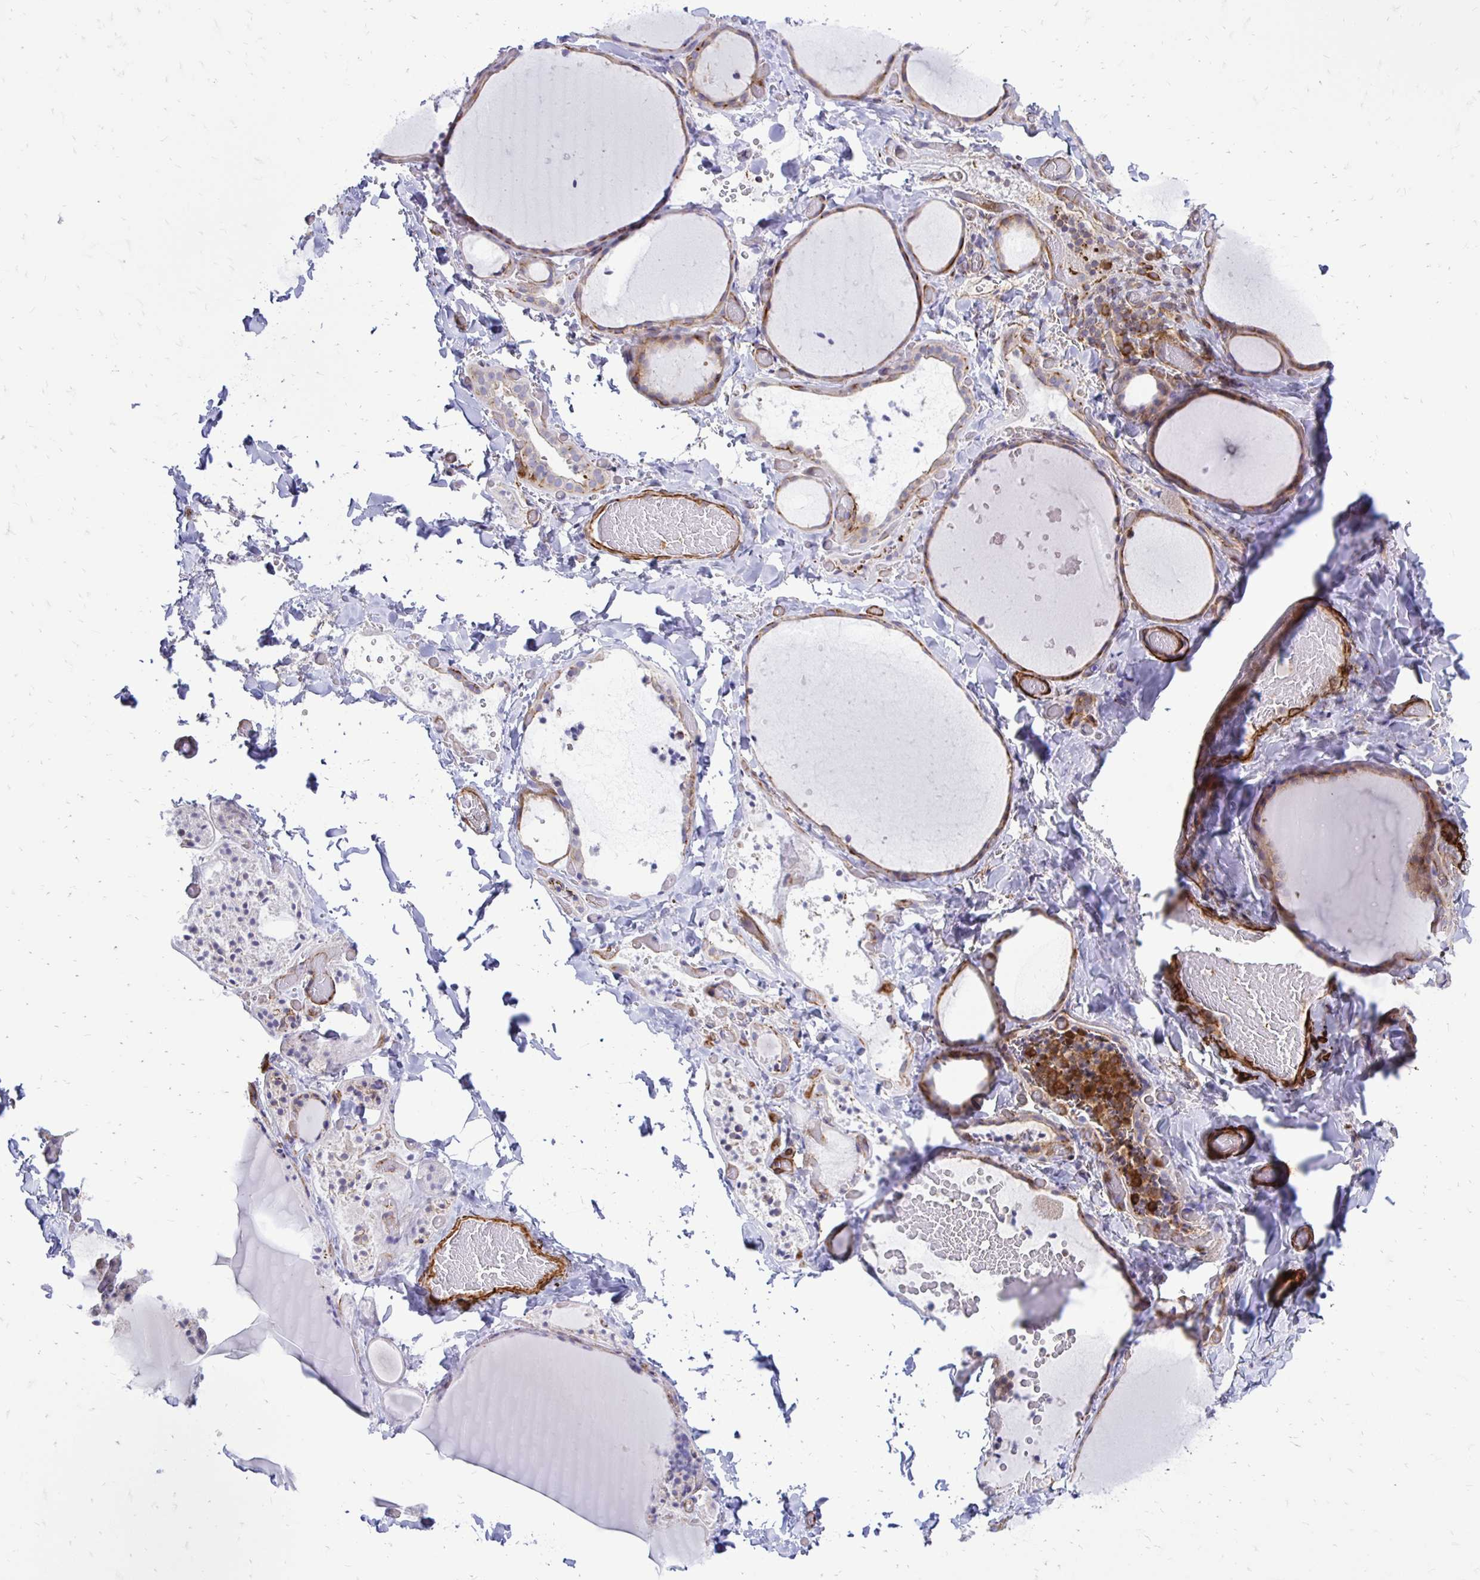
{"staining": {"intensity": "weak", "quantity": "25%-75%", "location": "cytoplasmic/membranous"}, "tissue": "thyroid gland", "cell_type": "Glandular cells", "image_type": "normal", "snomed": [{"axis": "morphology", "description": "Normal tissue, NOS"}, {"axis": "topography", "description": "Thyroid gland"}], "caption": "The micrograph exhibits immunohistochemical staining of benign thyroid gland. There is weak cytoplasmic/membranous positivity is appreciated in about 25%-75% of glandular cells. Nuclei are stained in blue.", "gene": "CTPS1", "patient": {"sex": "female", "age": 36}}